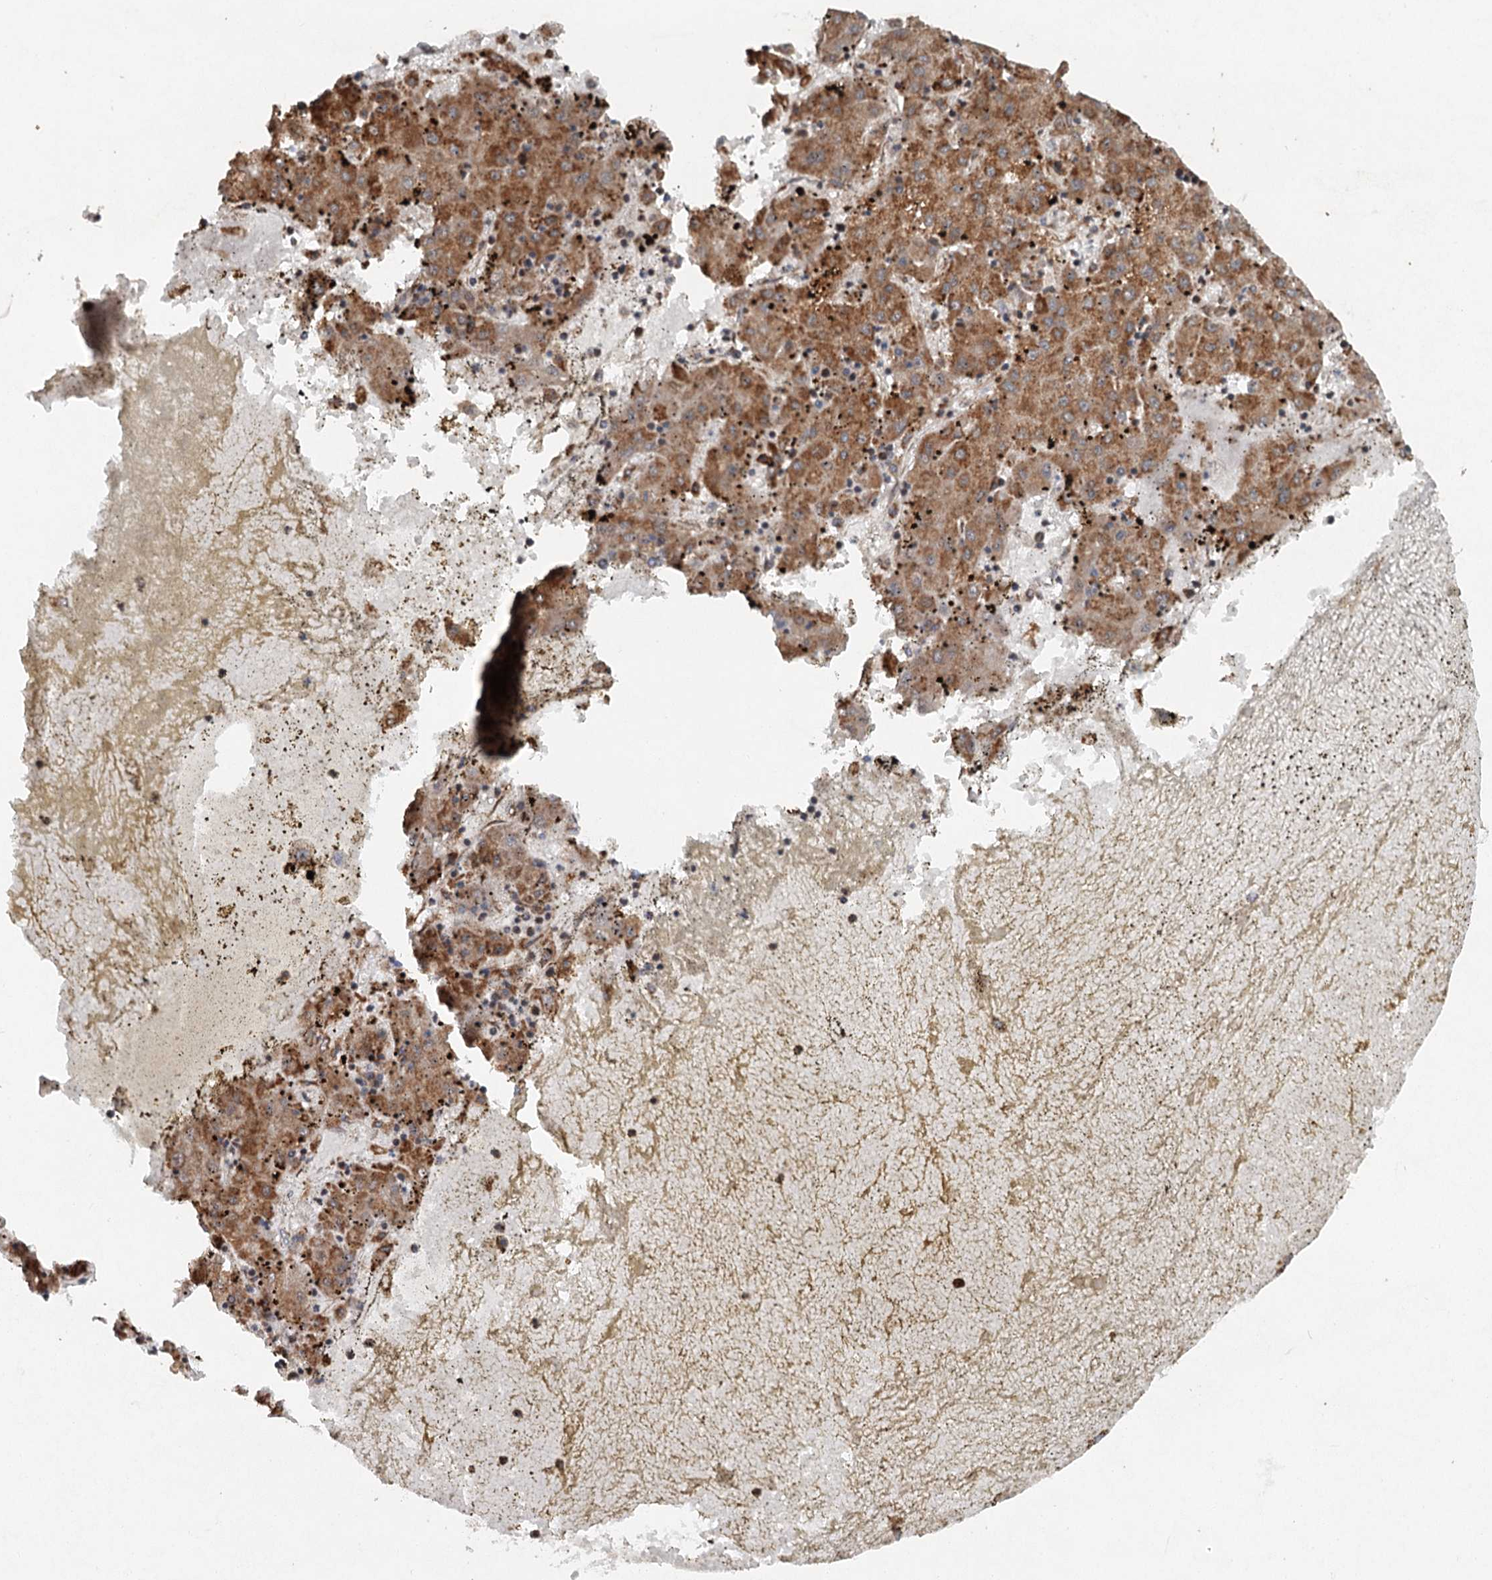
{"staining": {"intensity": "moderate", "quantity": ">75%", "location": "cytoplasmic/membranous"}, "tissue": "liver cancer", "cell_type": "Tumor cells", "image_type": "cancer", "snomed": [{"axis": "morphology", "description": "Carcinoma, Hepatocellular, NOS"}, {"axis": "topography", "description": "Liver"}], "caption": "Liver hepatocellular carcinoma stained for a protein (brown) displays moderate cytoplasmic/membranous positive expression in approximately >75% of tumor cells.", "gene": "SRPX2", "patient": {"sex": "male", "age": 72}}